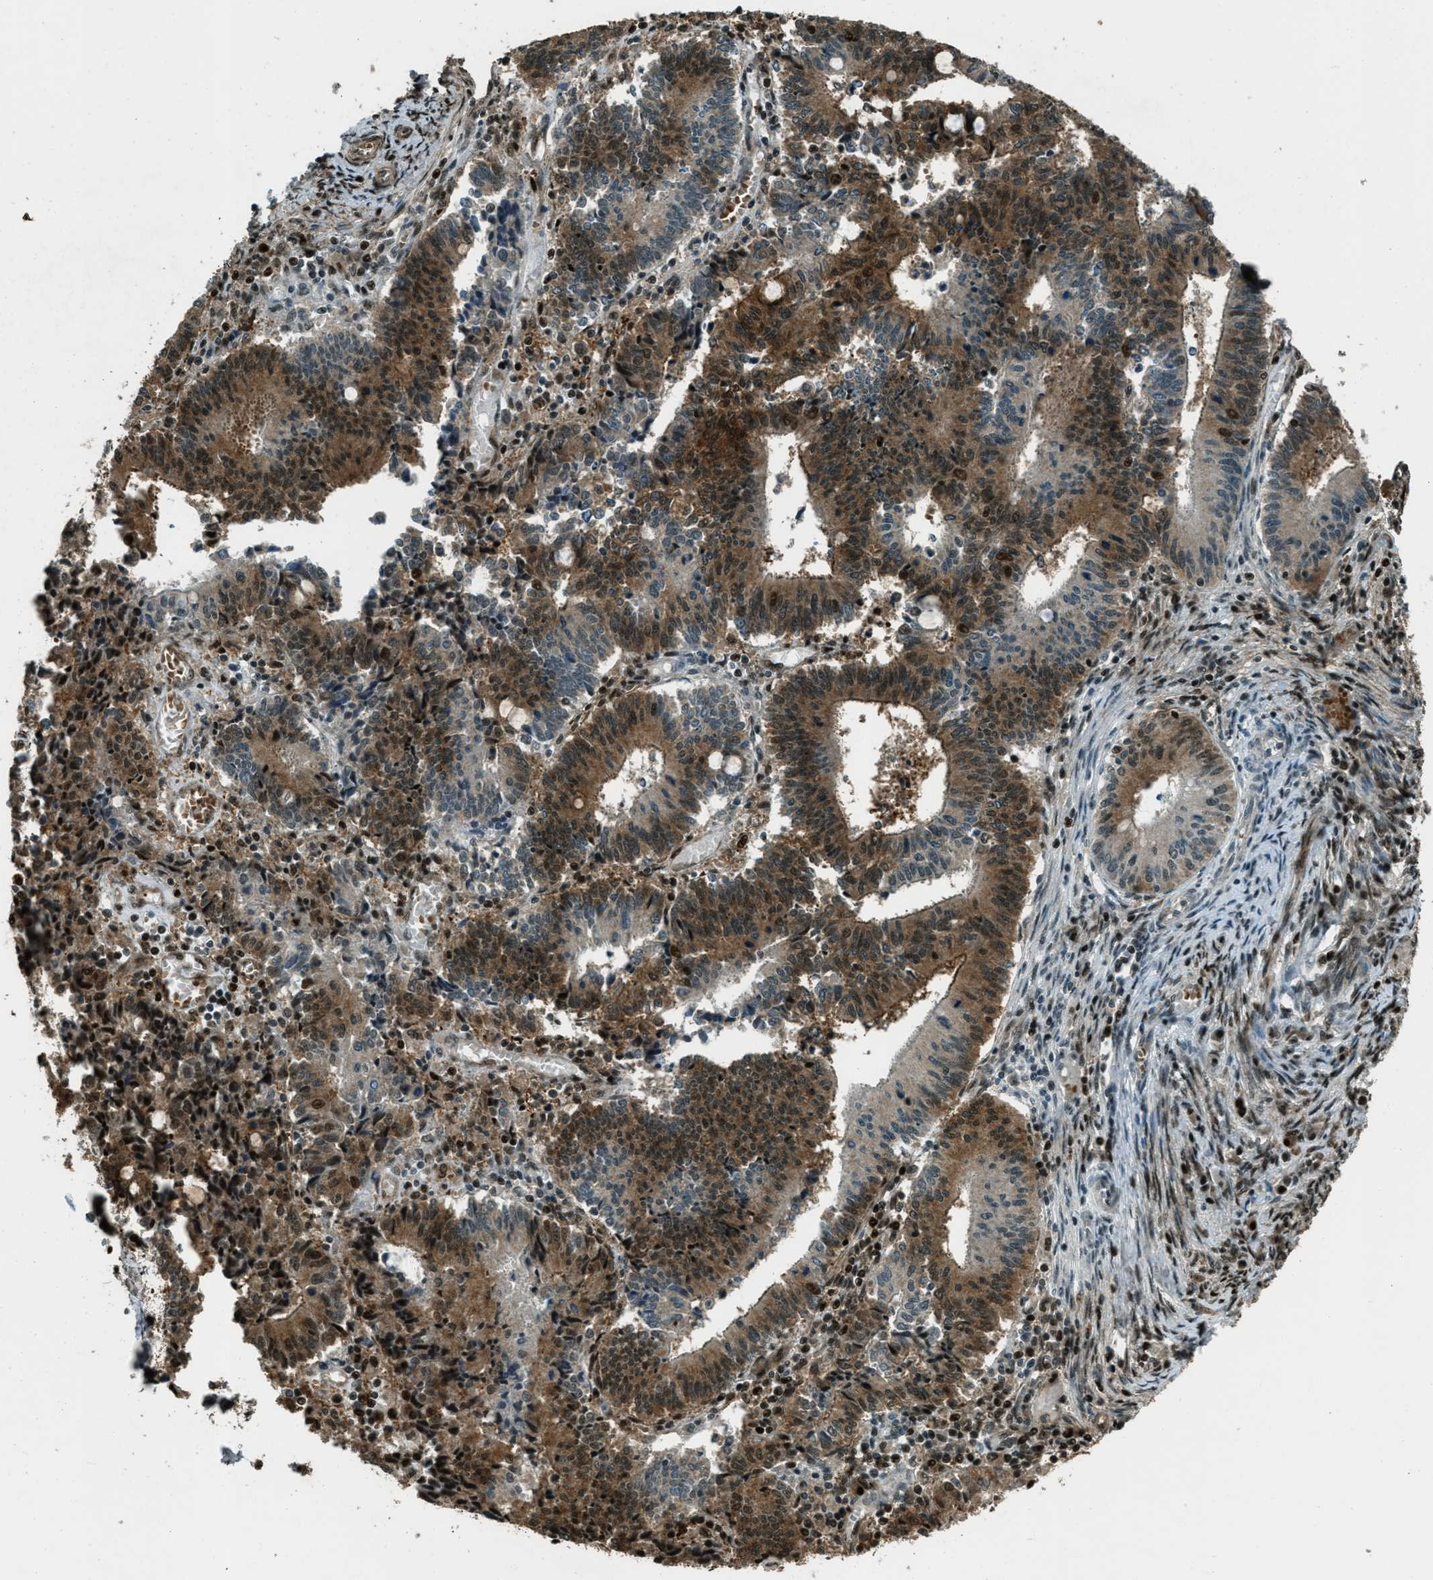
{"staining": {"intensity": "moderate", "quantity": "25%-75%", "location": "cytoplasmic/membranous,nuclear"}, "tissue": "cervical cancer", "cell_type": "Tumor cells", "image_type": "cancer", "snomed": [{"axis": "morphology", "description": "Adenocarcinoma, NOS"}, {"axis": "topography", "description": "Cervix"}], "caption": "Tumor cells exhibit medium levels of moderate cytoplasmic/membranous and nuclear positivity in approximately 25%-75% of cells in human cervical cancer (adenocarcinoma).", "gene": "TARDBP", "patient": {"sex": "female", "age": 44}}